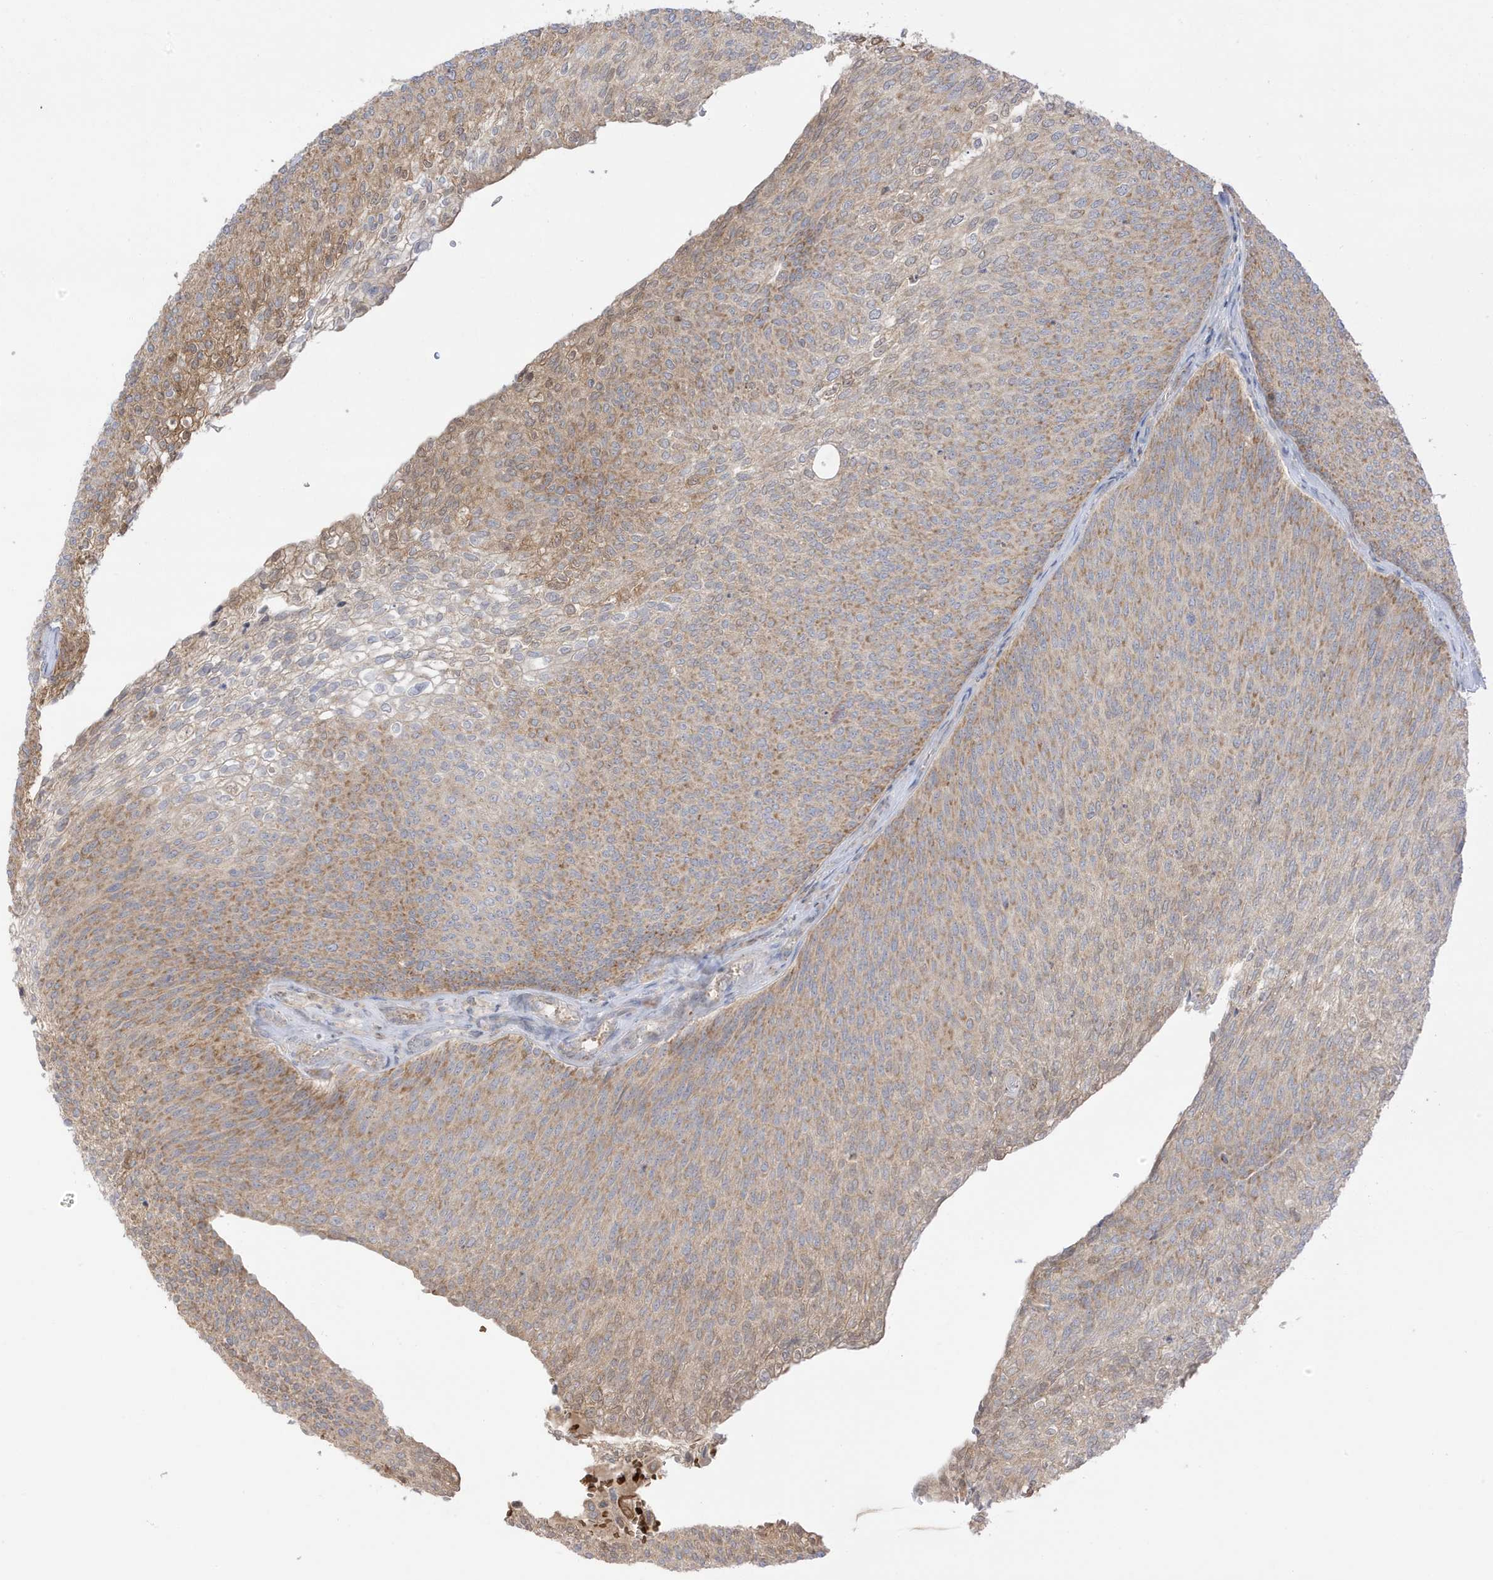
{"staining": {"intensity": "moderate", "quantity": "25%-75%", "location": "cytoplasmic/membranous"}, "tissue": "urothelial cancer", "cell_type": "Tumor cells", "image_type": "cancer", "snomed": [{"axis": "morphology", "description": "Urothelial carcinoma, Low grade"}, {"axis": "topography", "description": "Urinary bladder"}], "caption": "Immunohistochemistry (IHC) (DAB (3,3'-diaminobenzidine)) staining of human low-grade urothelial carcinoma exhibits moderate cytoplasmic/membranous protein positivity in approximately 25%-75% of tumor cells.", "gene": "NPPC", "patient": {"sex": "female", "age": 79}}